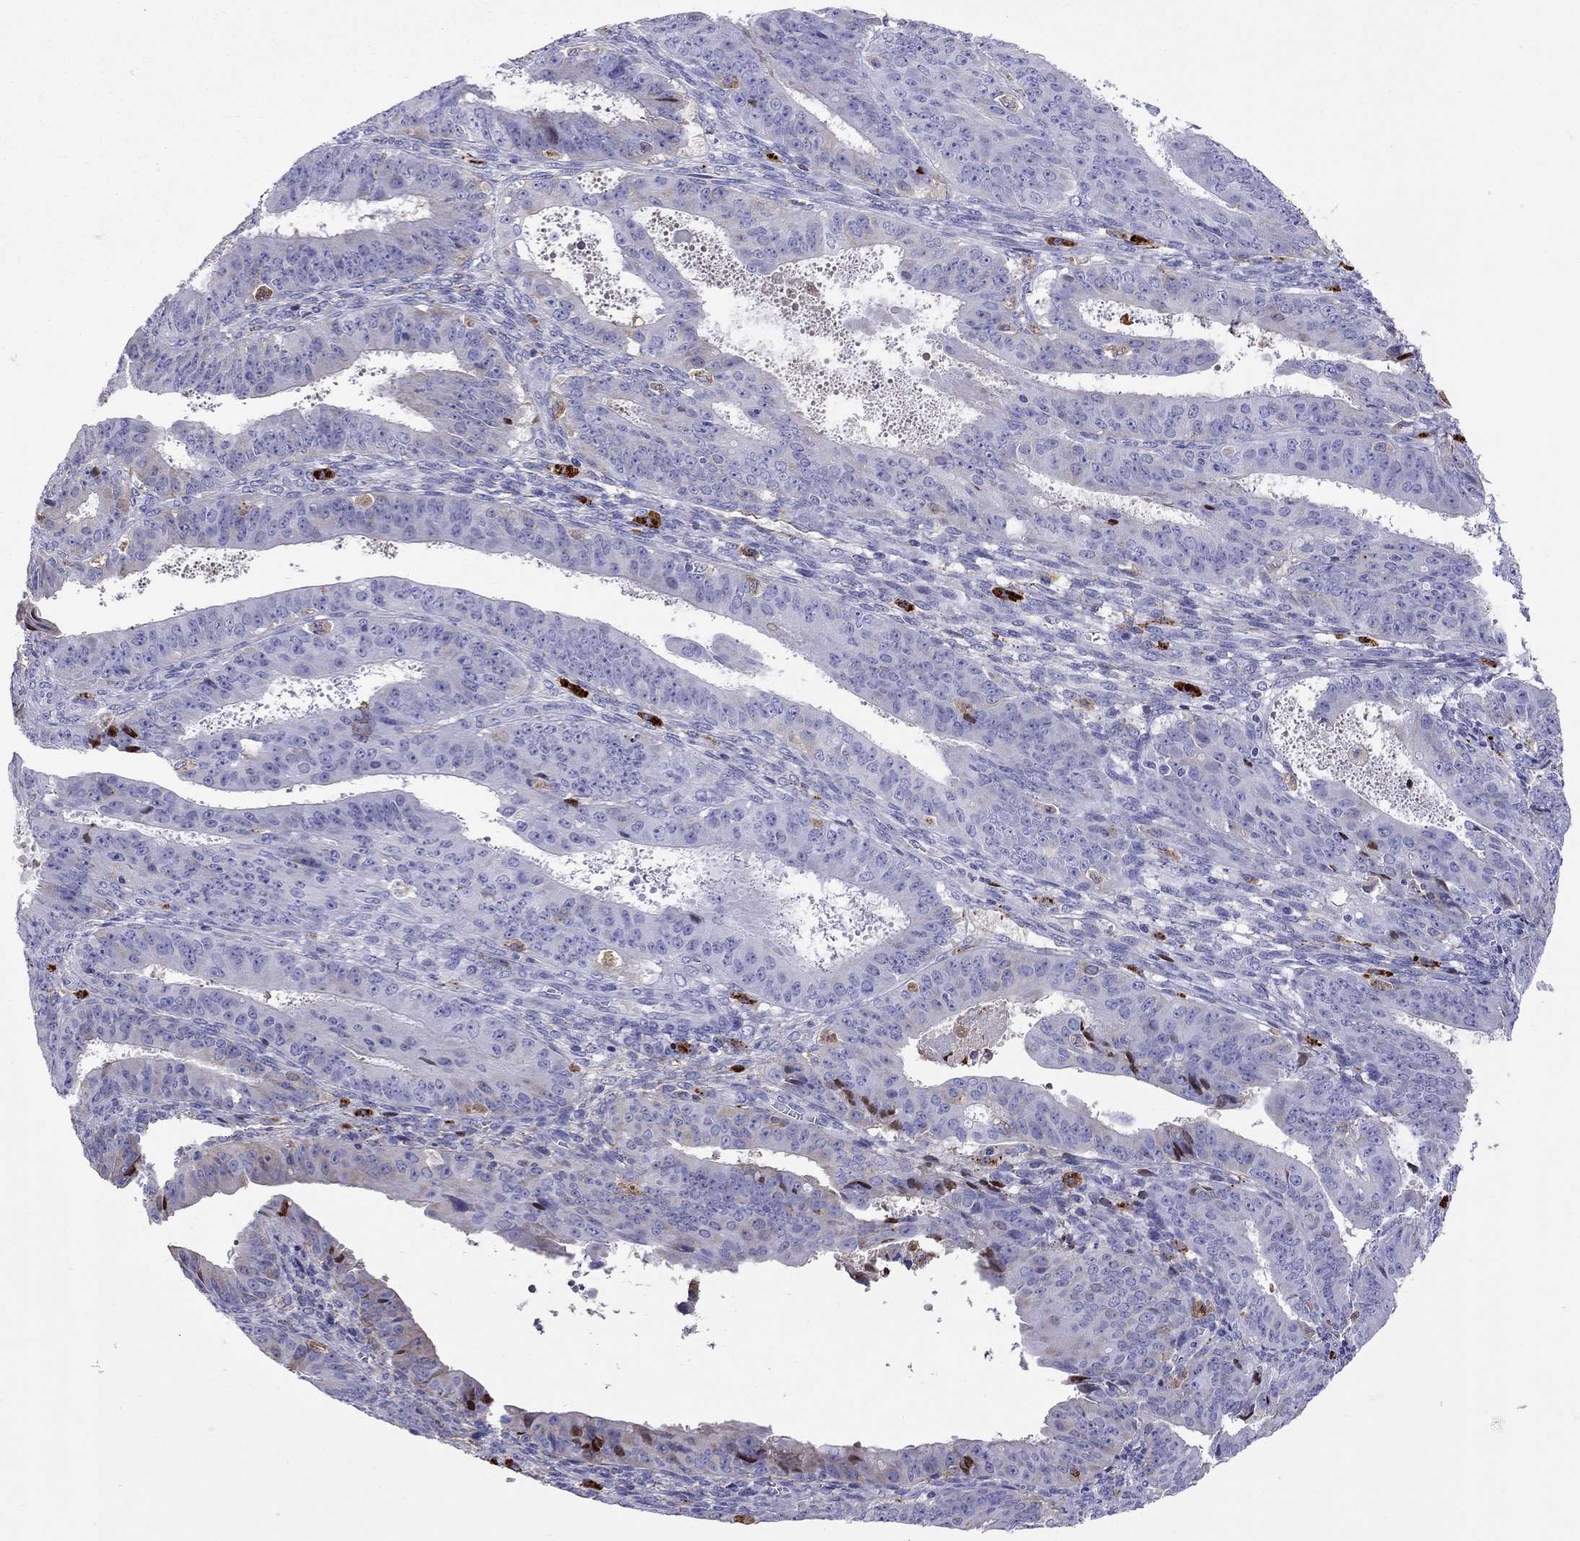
{"staining": {"intensity": "negative", "quantity": "none", "location": "none"}, "tissue": "ovarian cancer", "cell_type": "Tumor cells", "image_type": "cancer", "snomed": [{"axis": "morphology", "description": "Carcinoma, endometroid"}, {"axis": "topography", "description": "Ovary"}], "caption": "An image of human ovarian cancer is negative for staining in tumor cells. The staining was performed using DAB to visualize the protein expression in brown, while the nuclei were stained in blue with hematoxylin (Magnification: 20x).", "gene": "SERPINA3", "patient": {"sex": "female", "age": 42}}